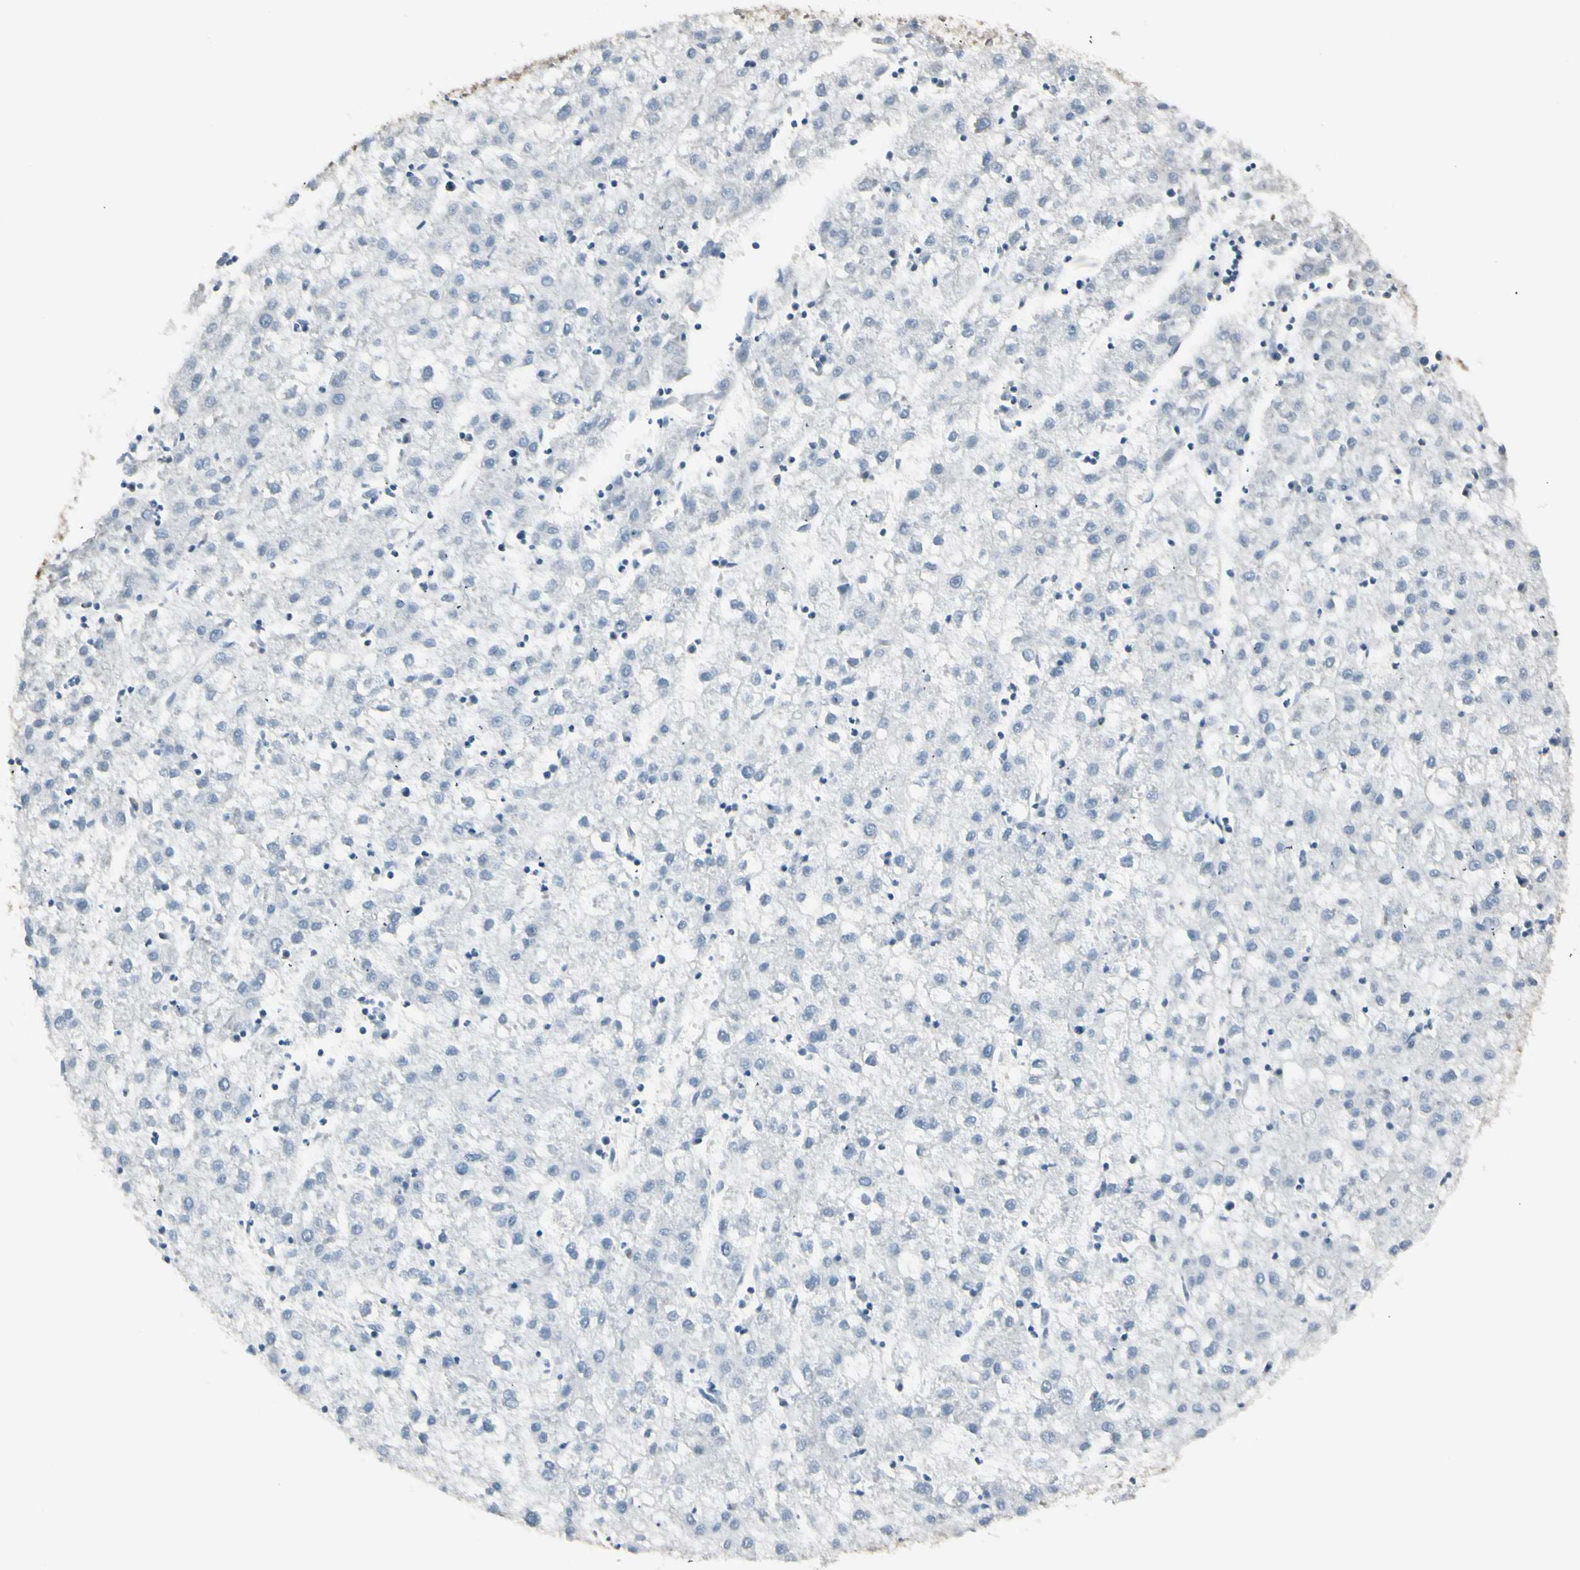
{"staining": {"intensity": "negative", "quantity": "none", "location": "none"}, "tissue": "liver cancer", "cell_type": "Tumor cells", "image_type": "cancer", "snomed": [{"axis": "morphology", "description": "Carcinoma, Hepatocellular, NOS"}, {"axis": "topography", "description": "Liver"}], "caption": "IHC image of hepatocellular carcinoma (liver) stained for a protein (brown), which shows no expression in tumor cells.", "gene": "OXSR1", "patient": {"sex": "male", "age": 72}}